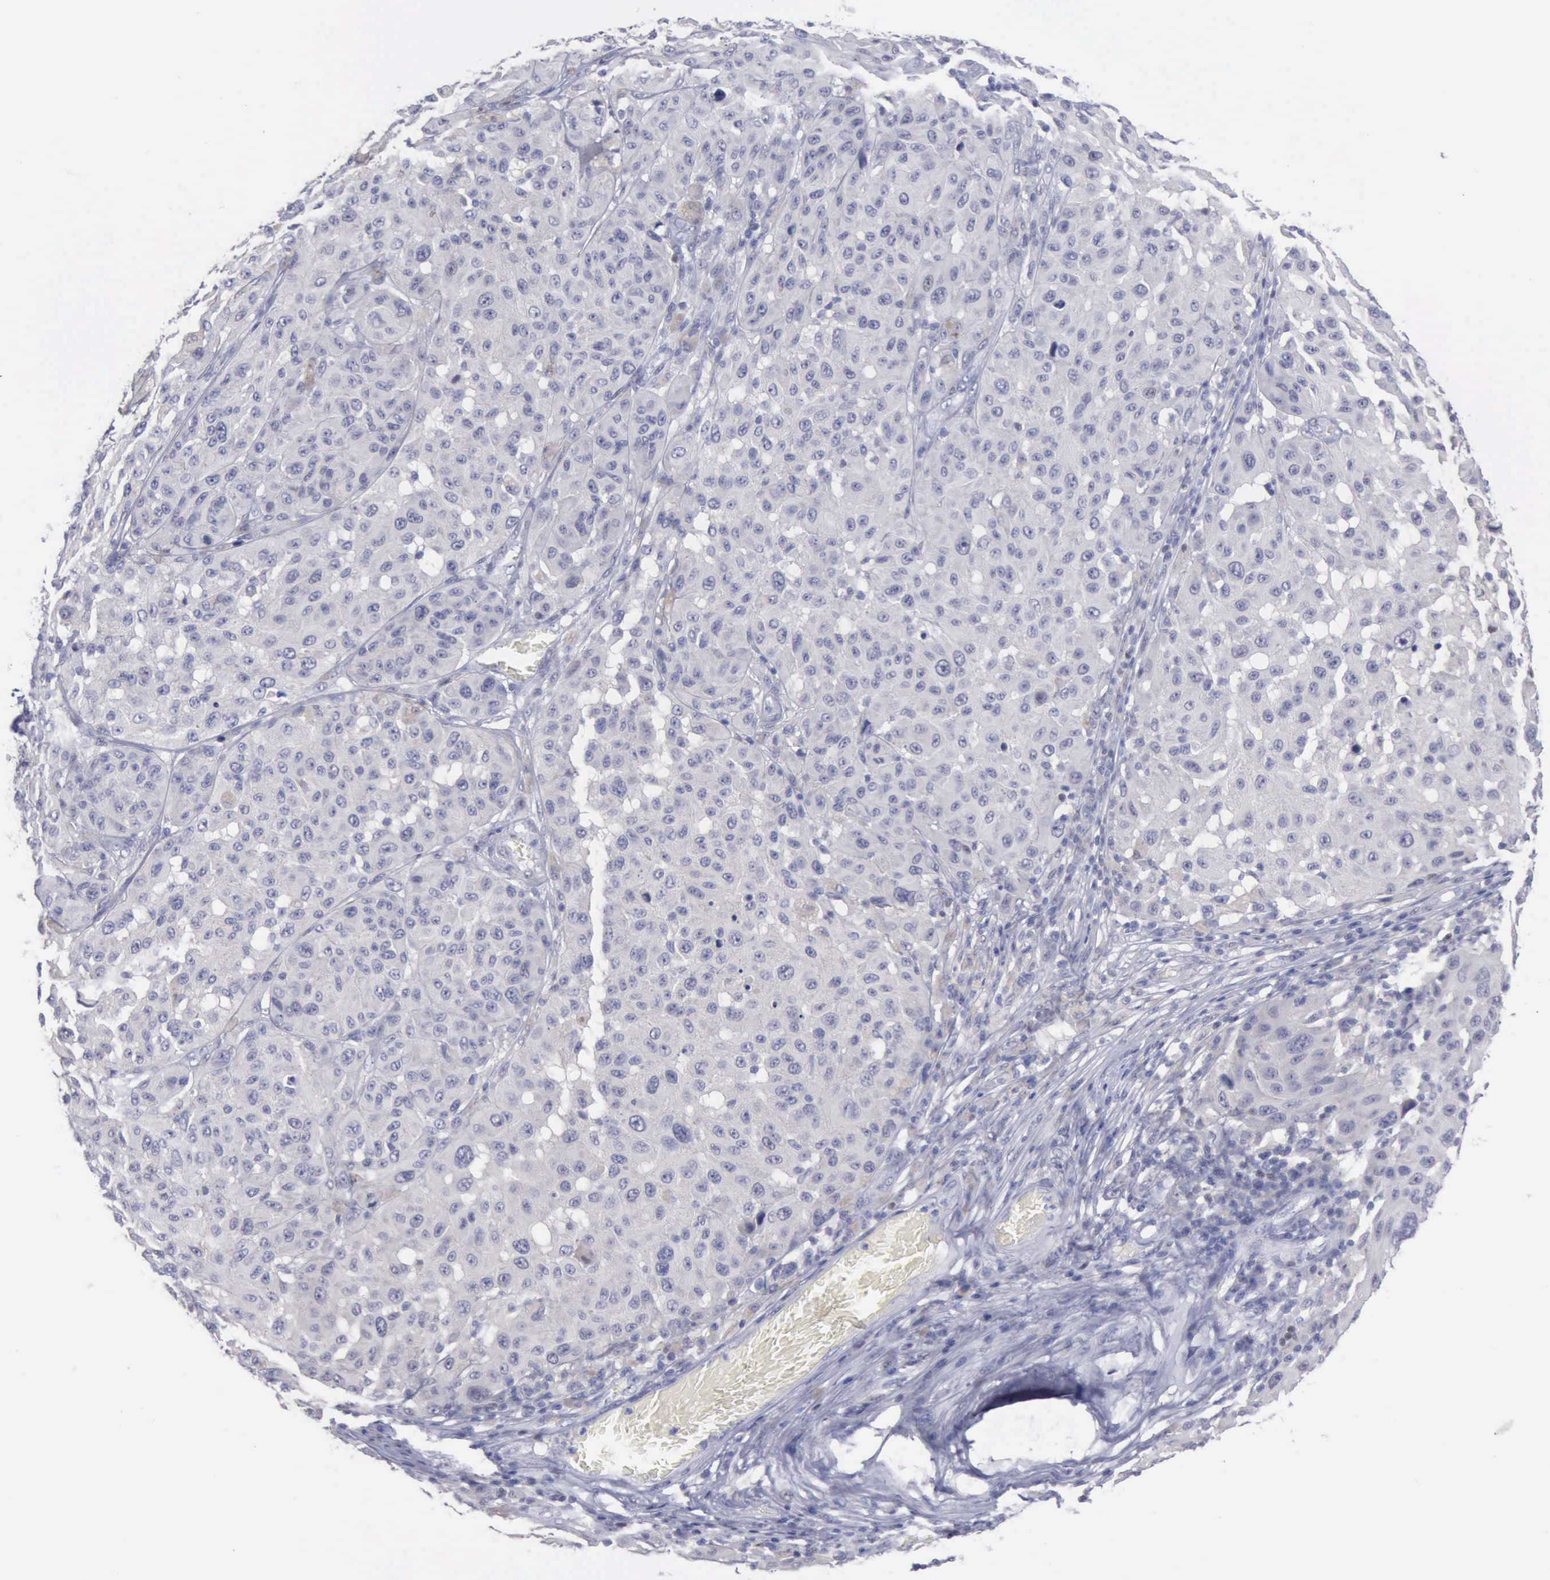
{"staining": {"intensity": "negative", "quantity": "none", "location": "none"}, "tissue": "melanoma", "cell_type": "Tumor cells", "image_type": "cancer", "snomed": [{"axis": "morphology", "description": "Malignant melanoma, NOS"}, {"axis": "topography", "description": "Skin"}], "caption": "This is an IHC image of human melanoma. There is no positivity in tumor cells.", "gene": "SATB2", "patient": {"sex": "female", "age": 77}}